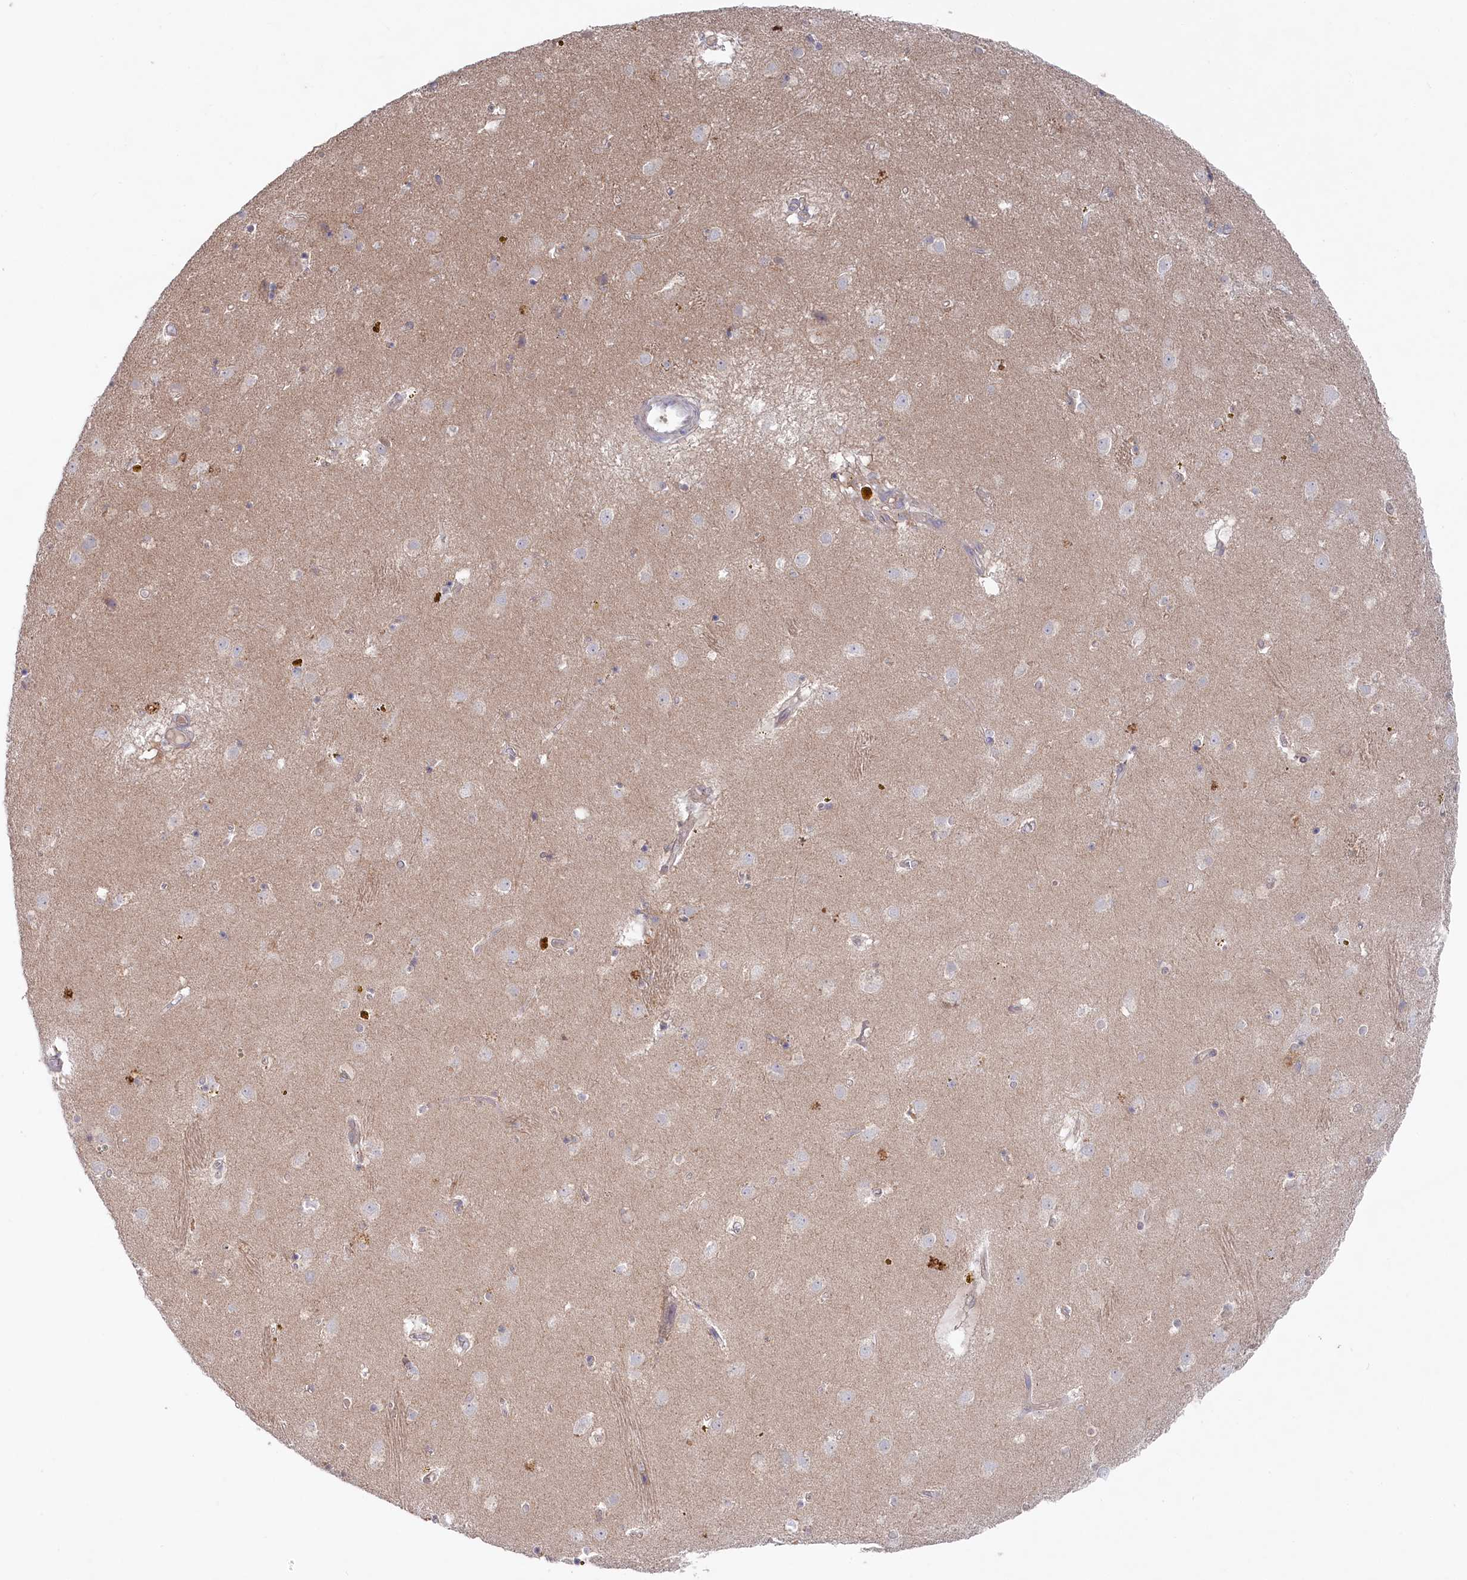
{"staining": {"intensity": "negative", "quantity": "none", "location": "none"}, "tissue": "caudate", "cell_type": "Glial cells", "image_type": "normal", "snomed": [{"axis": "morphology", "description": "Normal tissue, NOS"}, {"axis": "topography", "description": "Lateral ventricle wall"}], "caption": "Immunohistochemistry (IHC) of normal caudate displays no positivity in glial cells. Brightfield microscopy of immunohistochemistry stained with DAB (3,3'-diaminobenzidine) (brown) and hematoxylin (blue), captured at high magnification.", "gene": "AAMDC", "patient": {"sex": "male", "age": 70}}